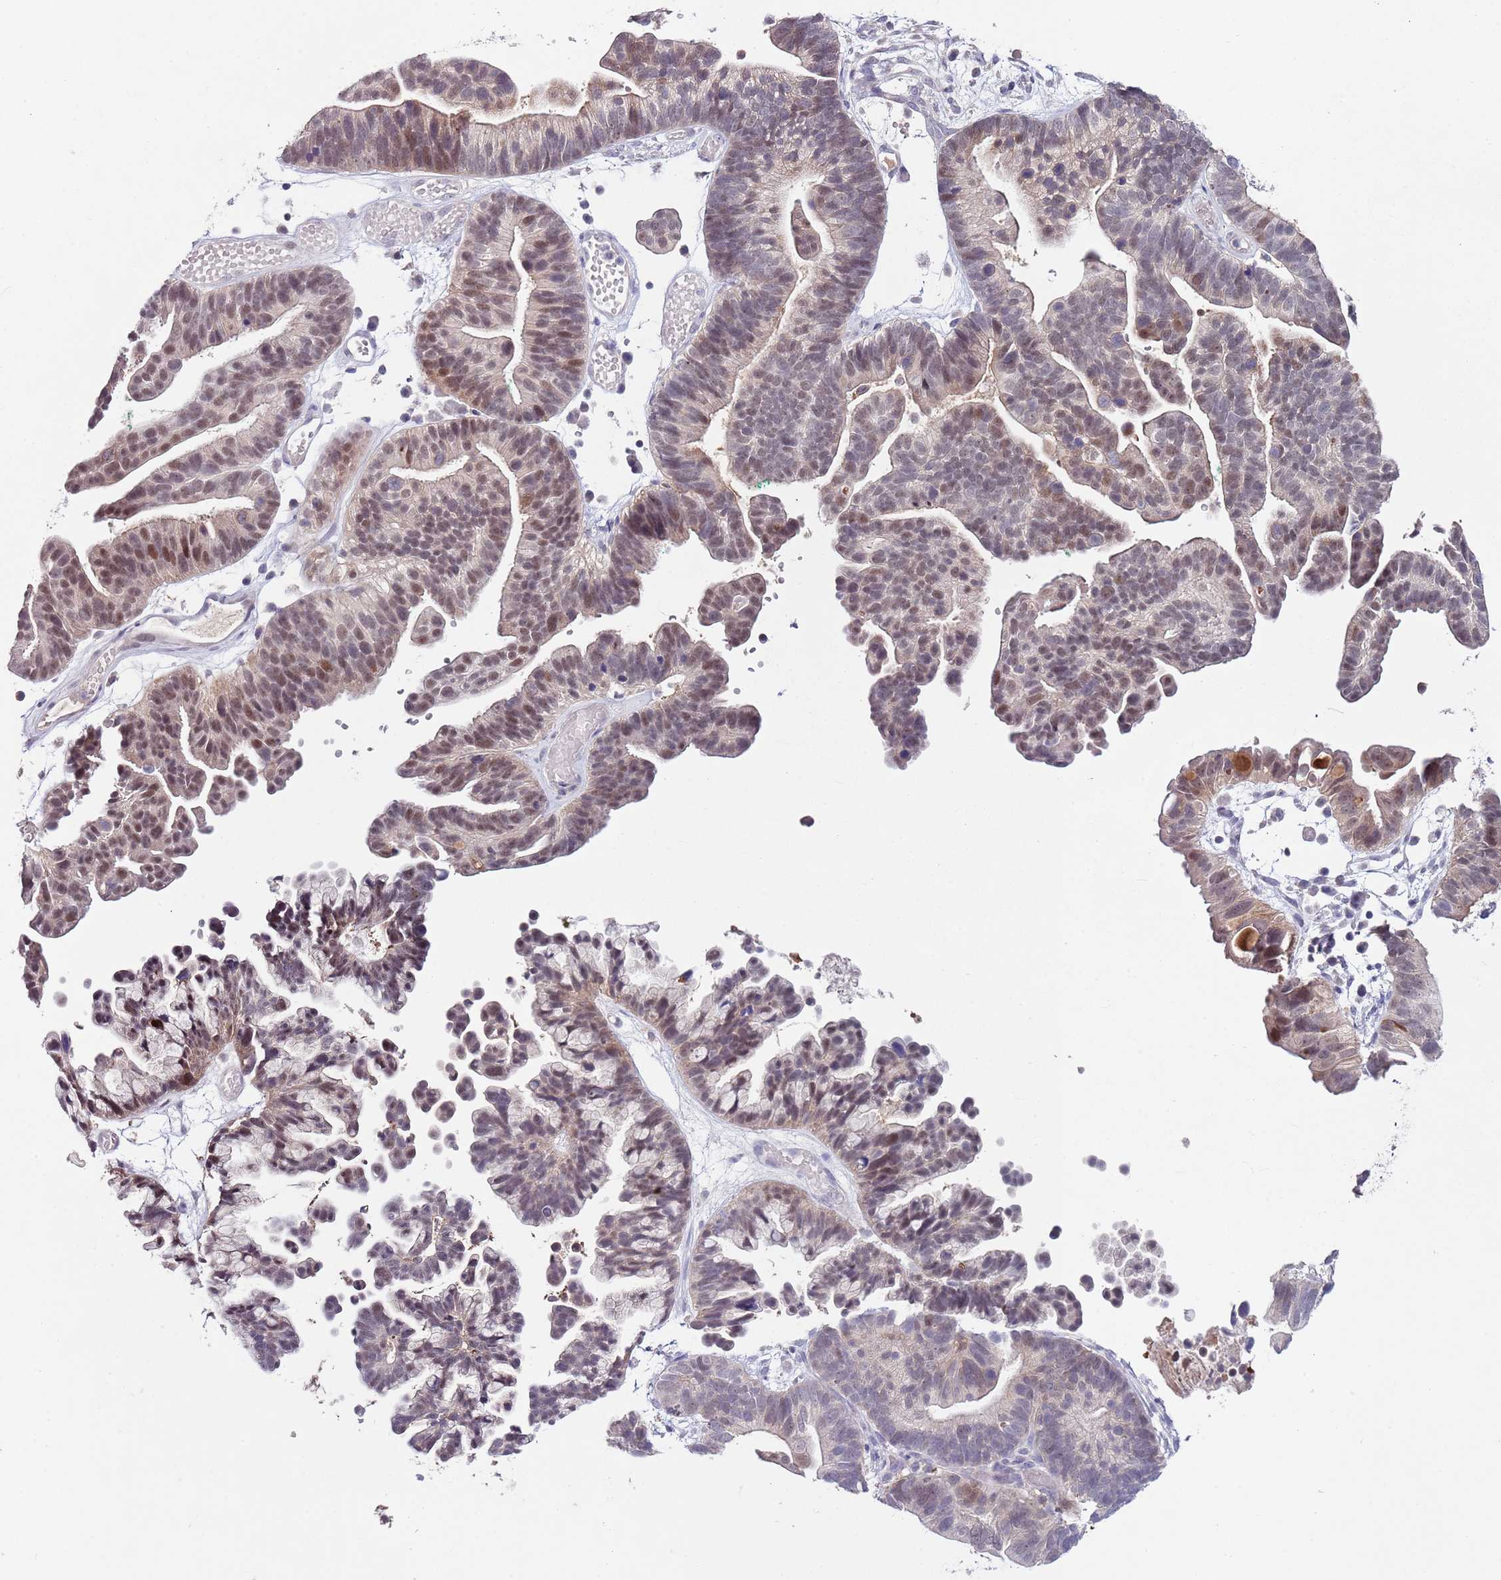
{"staining": {"intensity": "weak", "quantity": "25%-75%", "location": "nuclear"}, "tissue": "ovarian cancer", "cell_type": "Tumor cells", "image_type": "cancer", "snomed": [{"axis": "morphology", "description": "Cystadenocarcinoma, serous, NOS"}, {"axis": "topography", "description": "Ovary"}], "caption": "DAB immunohistochemical staining of human ovarian cancer displays weak nuclear protein positivity in approximately 25%-75% of tumor cells. (Brightfield microscopy of DAB IHC at high magnification).", "gene": "NRDE2", "patient": {"sex": "female", "age": 56}}